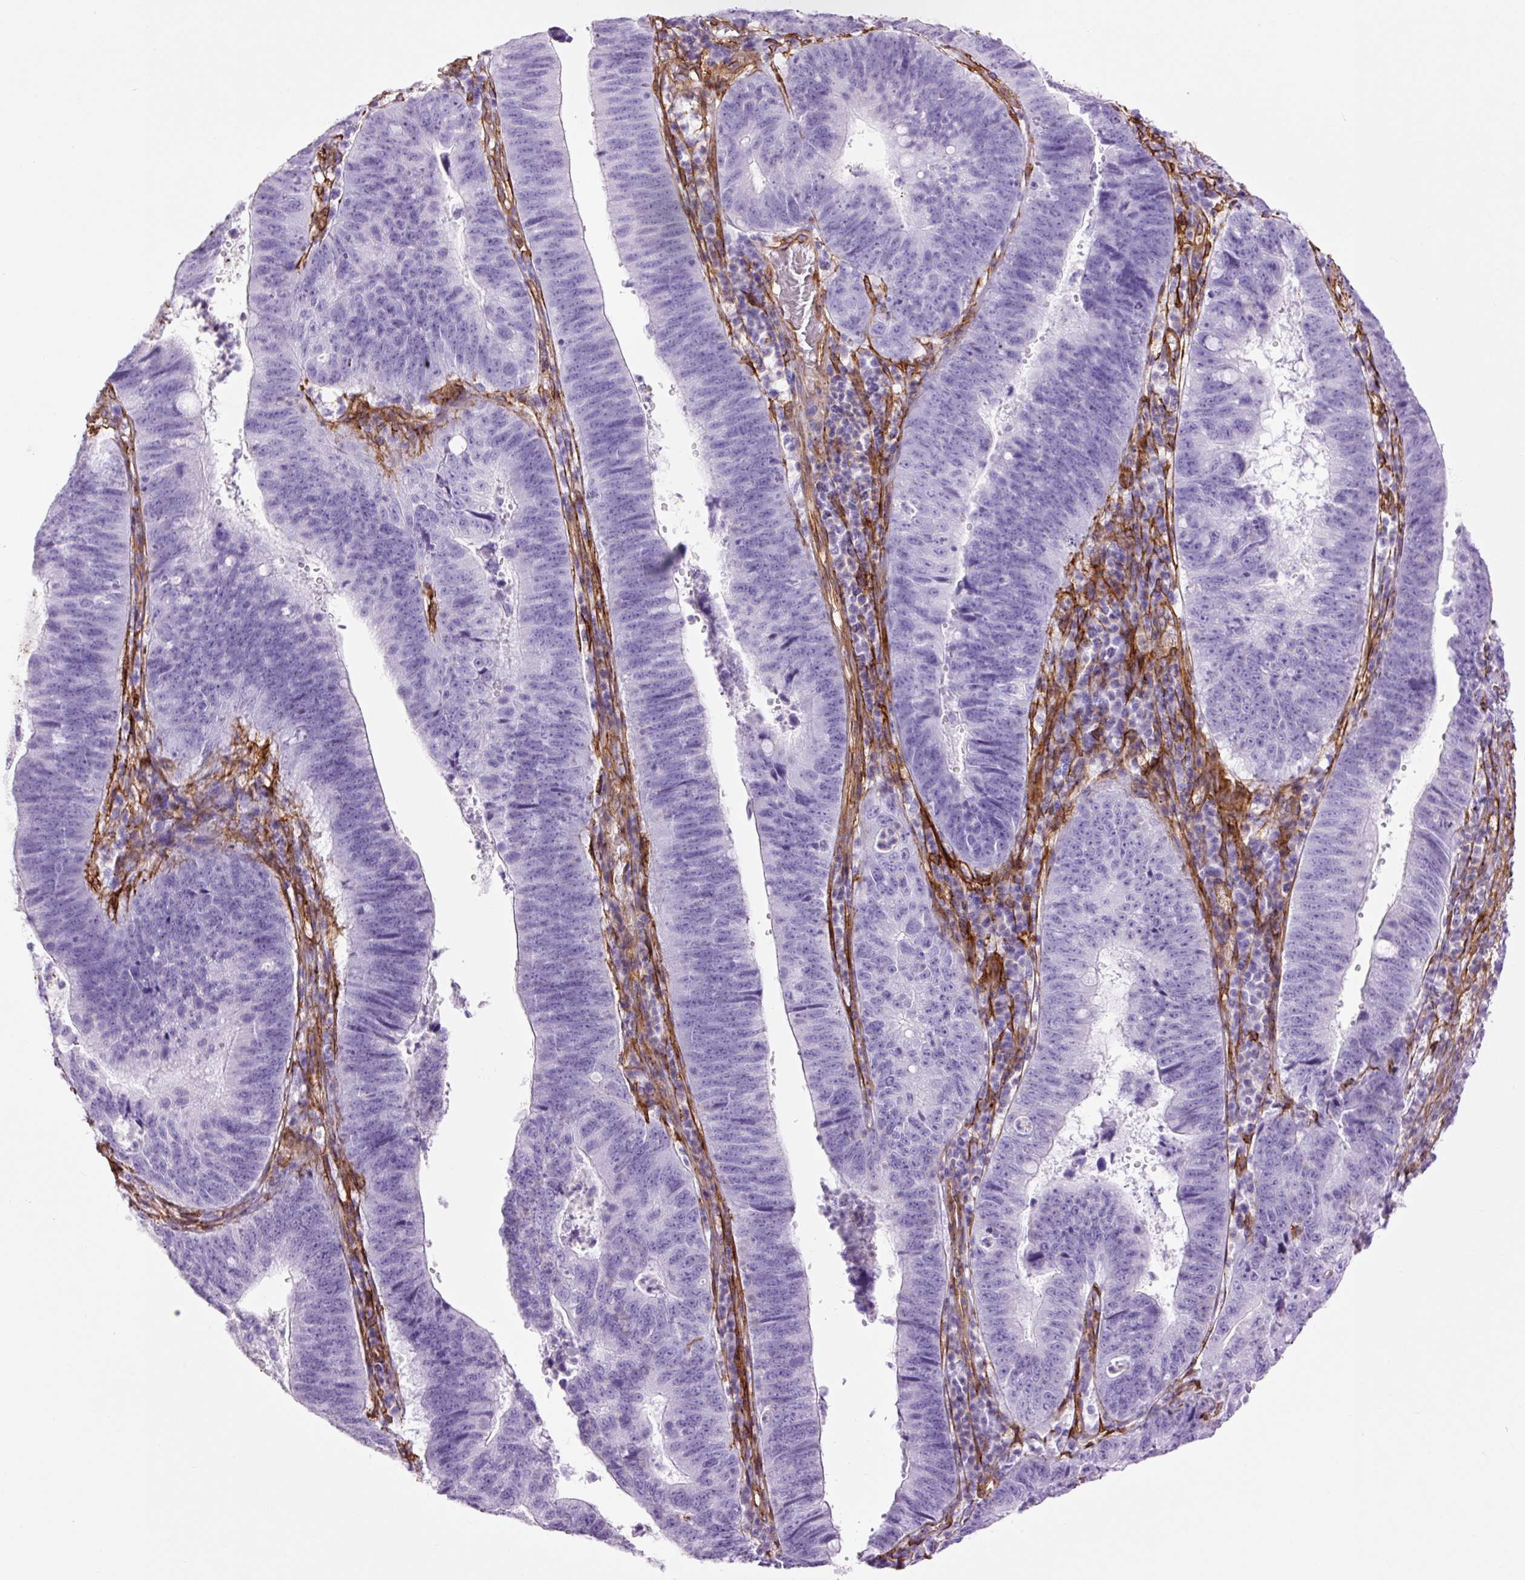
{"staining": {"intensity": "negative", "quantity": "none", "location": "none"}, "tissue": "stomach cancer", "cell_type": "Tumor cells", "image_type": "cancer", "snomed": [{"axis": "morphology", "description": "Adenocarcinoma, NOS"}, {"axis": "topography", "description": "Stomach"}], "caption": "Micrograph shows no significant protein positivity in tumor cells of stomach adenocarcinoma.", "gene": "CAV1", "patient": {"sex": "male", "age": 59}}